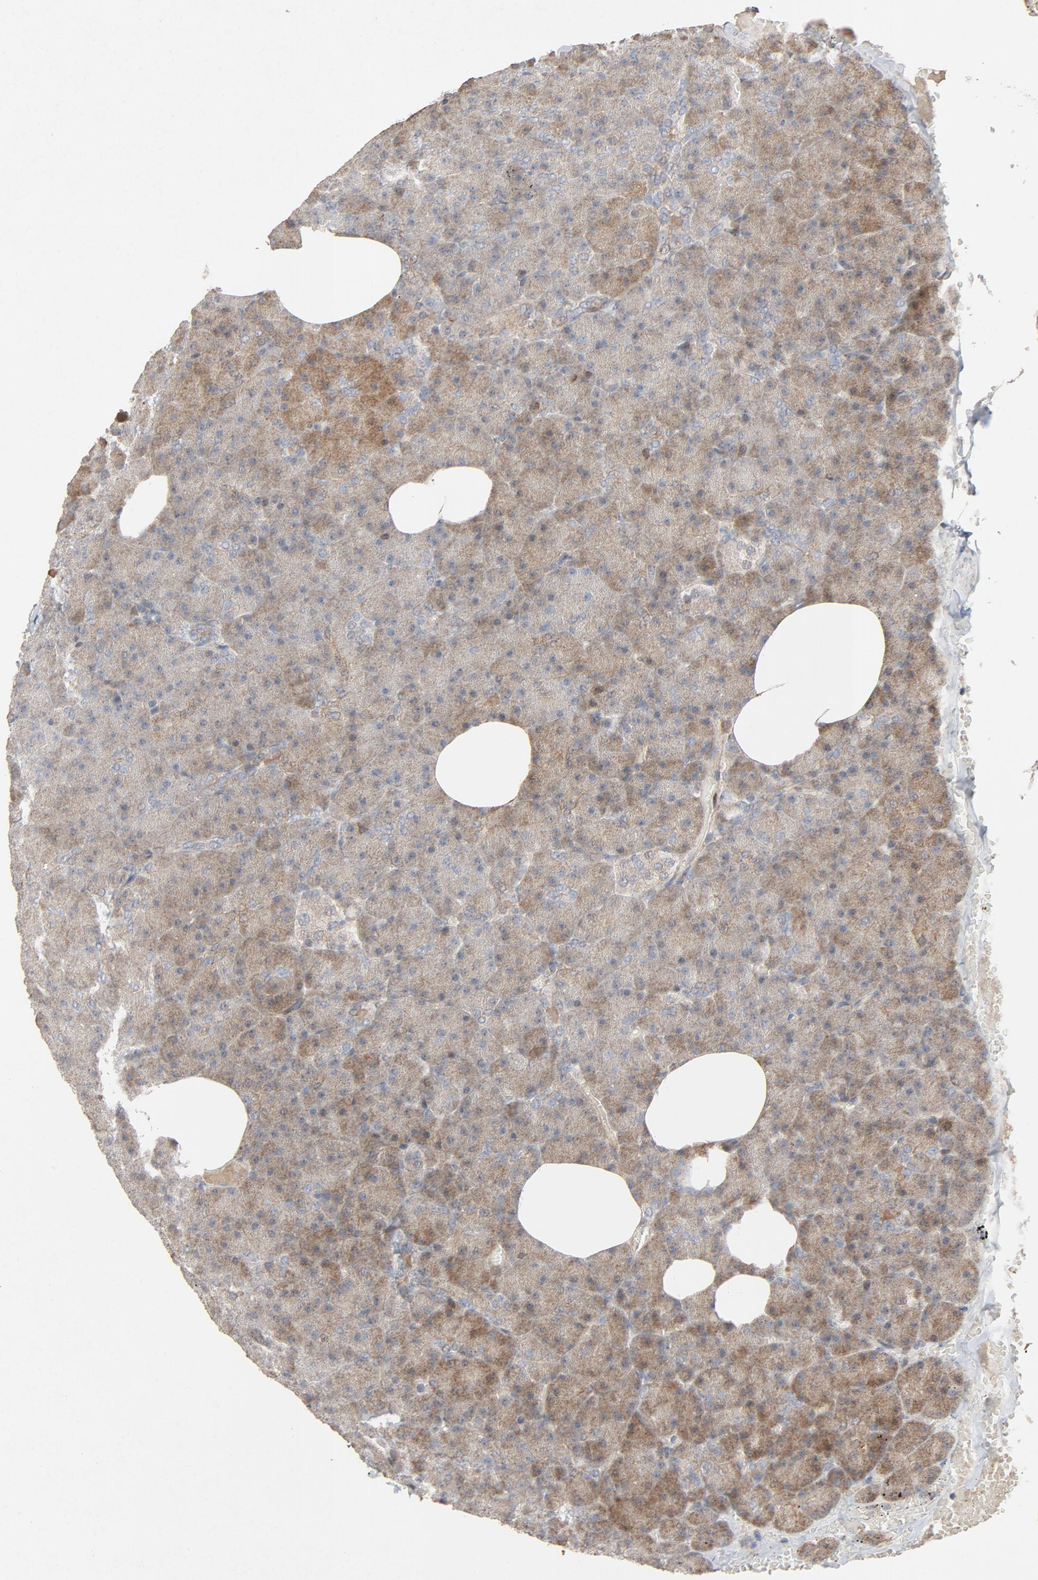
{"staining": {"intensity": "moderate", "quantity": "25%-75%", "location": "cytoplasmic/membranous"}, "tissue": "pancreas", "cell_type": "Exocrine glandular cells", "image_type": "normal", "snomed": [{"axis": "morphology", "description": "Normal tissue, NOS"}, {"axis": "topography", "description": "Pancreas"}], "caption": "The histopathology image displays immunohistochemical staining of normal pancreas. There is moderate cytoplasmic/membranous staining is identified in approximately 25%-75% of exocrine glandular cells.", "gene": "CDK6", "patient": {"sex": "female", "age": 35}}